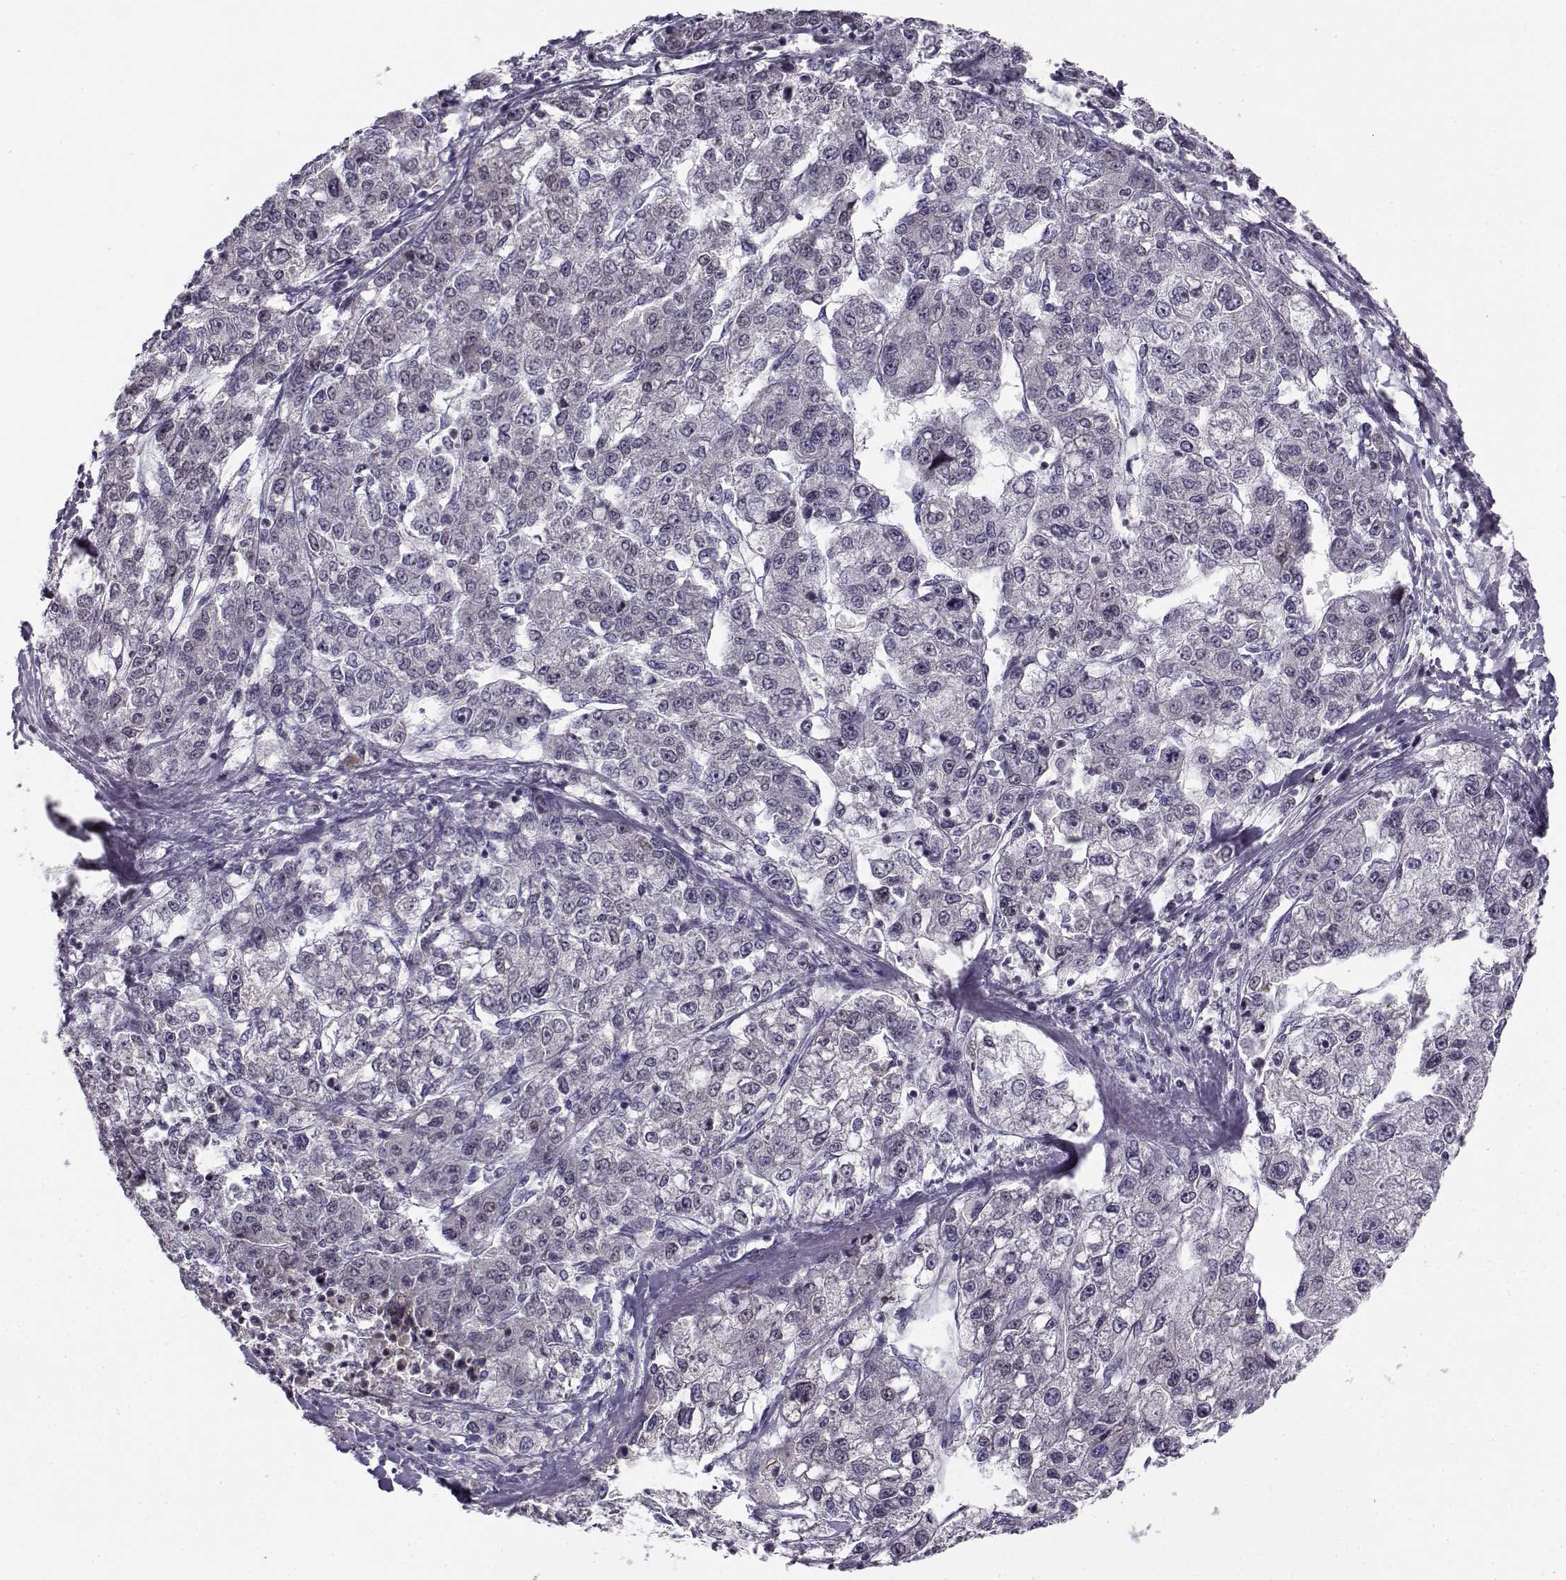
{"staining": {"intensity": "negative", "quantity": "none", "location": "none"}, "tissue": "liver cancer", "cell_type": "Tumor cells", "image_type": "cancer", "snomed": [{"axis": "morphology", "description": "Carcinoma, Hepatocellular, NOS"}, {"axis": "topography", "description": "Liver"}], "caption": "Immunohistochemistry (IHC) image of liver cancer stained for a protein (brown), which shows no staining in tumor cells.", "gene": "DDX25", "patient": {"sex": "male", "age": 56}}